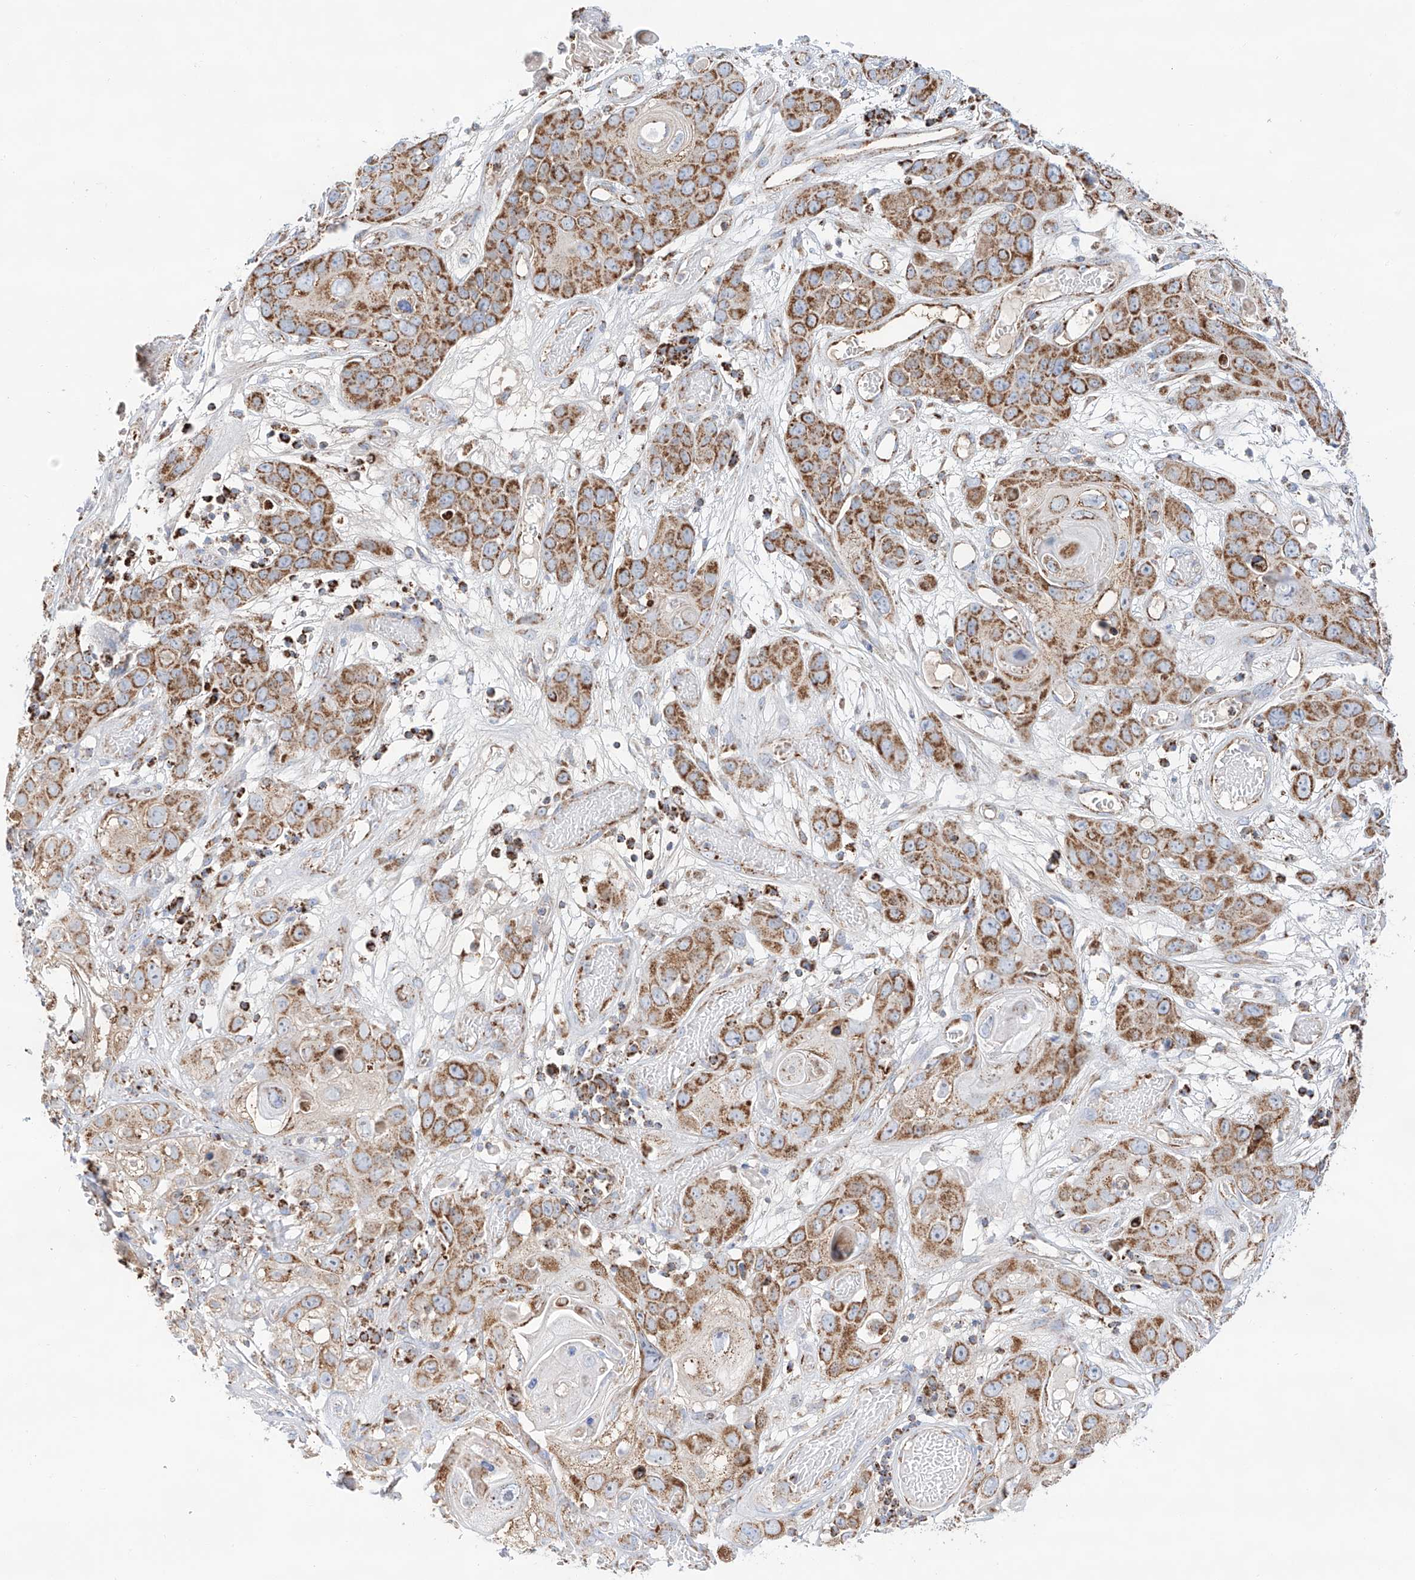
{"staining": {"intensity": "moderate", "quantity": ">75%", "location": "cytoplasmic/membranous"}, "tissue": "skin cancer", "cell_type": "Tumor cells", "image_type": "cancer", "snomed": [{"axis": "morphology", "description": "Squamous cell carcinoma, NOS"}, {"axis": "topography", "description": "Skin"}], "caption": "Immunohistochemical staining of human skin squamous cell carcinoma displays medium levels of moderate cytoplasmic/membranous positivity in approximately >75% of tumor cells. The protein of interest is stained brown, and the nuclei are stained in blue (DAB IHC with brightfield microscopy, high magnification).", "gene": "TTC27", "patient": {"sex": "male", "age": 55}}